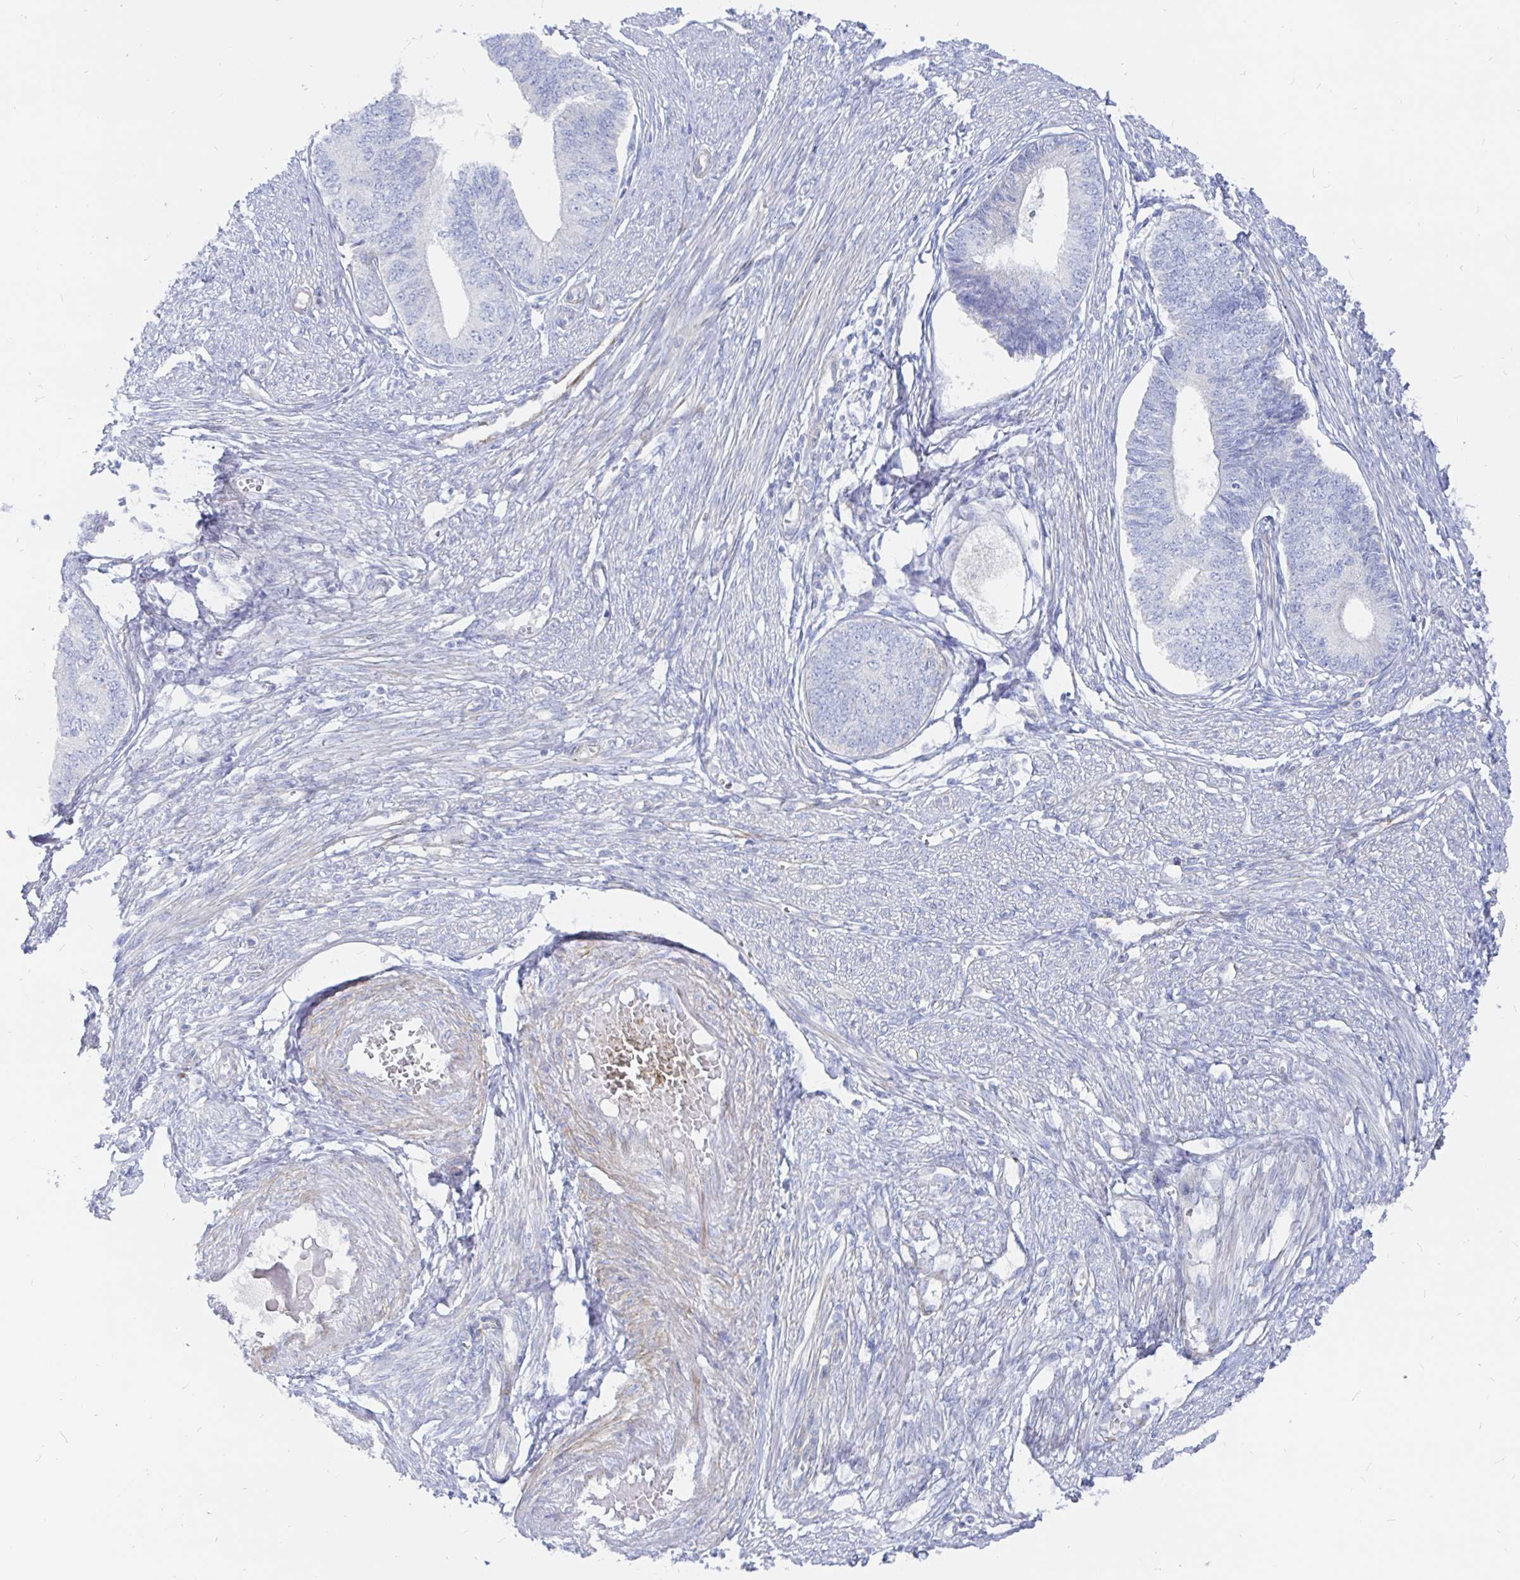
{"staining": {"intensity": "negative", "quantity": "none", "location": "none"}, "tissue": "endometrial cancer", "cell_type": "Tumor cells", "image_type": "cancer", "snomed": [{"axis": "morphology", "description": "Adenocarcinoma, NOS"}, {"axis": "topography", "description": "Endometrium"}], "caption": "This micrograph is of endometrial cancer stained with immunohistochemistry (IHC) to label a protein in brown with the nuclei are counter-stained blue. There is no positivity in tumor cells.", "gene": "COX16", "patient": {"sex": "female", "age": 68}}